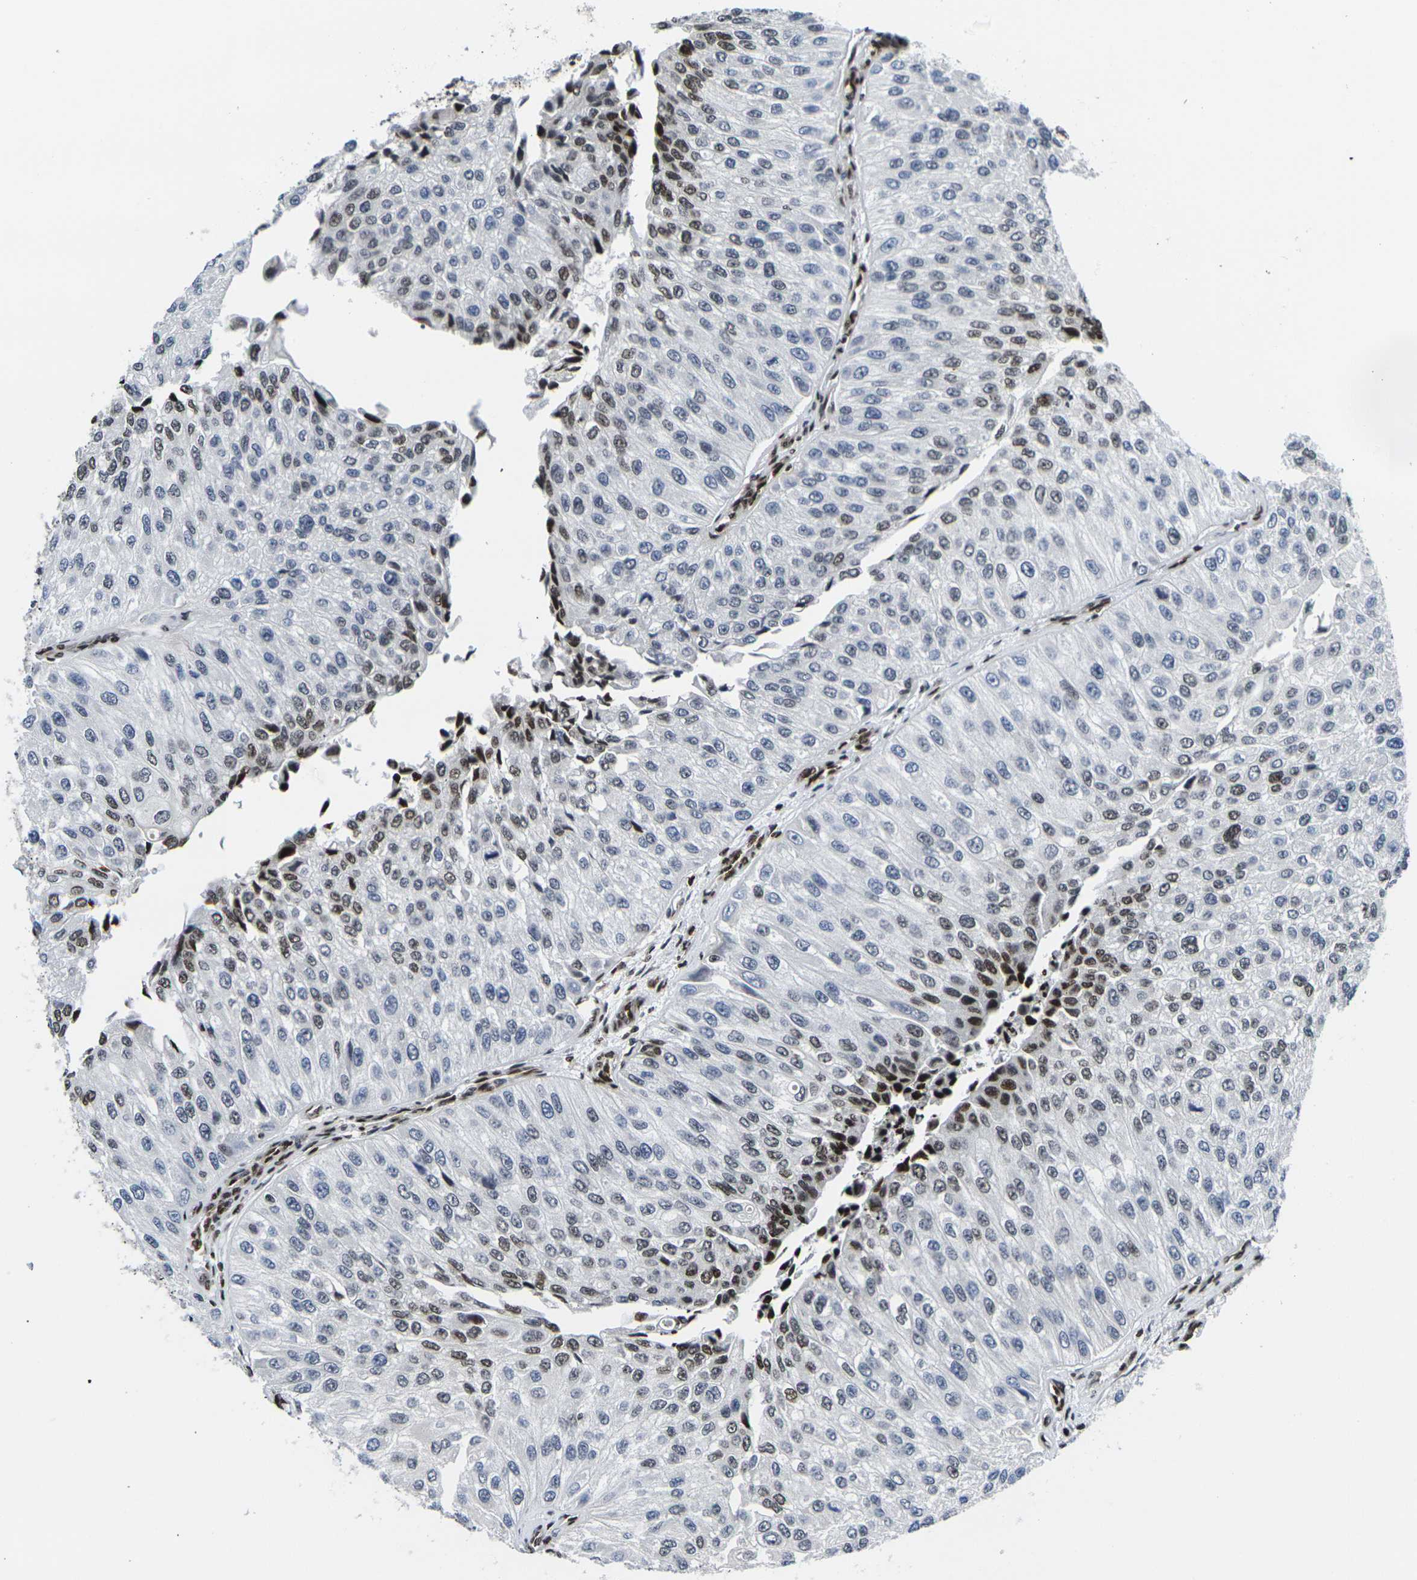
{"staining": {"intensity": "strong", "quantity": "<25%", "location": "nuclear"}, "tissue": "urothelial cancer", "cell_type": "Tumor cells", "image_type": "cancer", "snomed": [{"axis": "morphology", "description": "Urothelial carcinoma, High grade"}, {"axis": "topography", "description": "Kidney"}, {"axis": "topography", "description": "Urinary bladder"}], "caption": "The micrograph displays a brown stain indicating the presence of a protein in the nuclear of tumor cells in urothelial cancer.", "gene": "H1-10", "patient": {"sex": "male", "age": 77}}